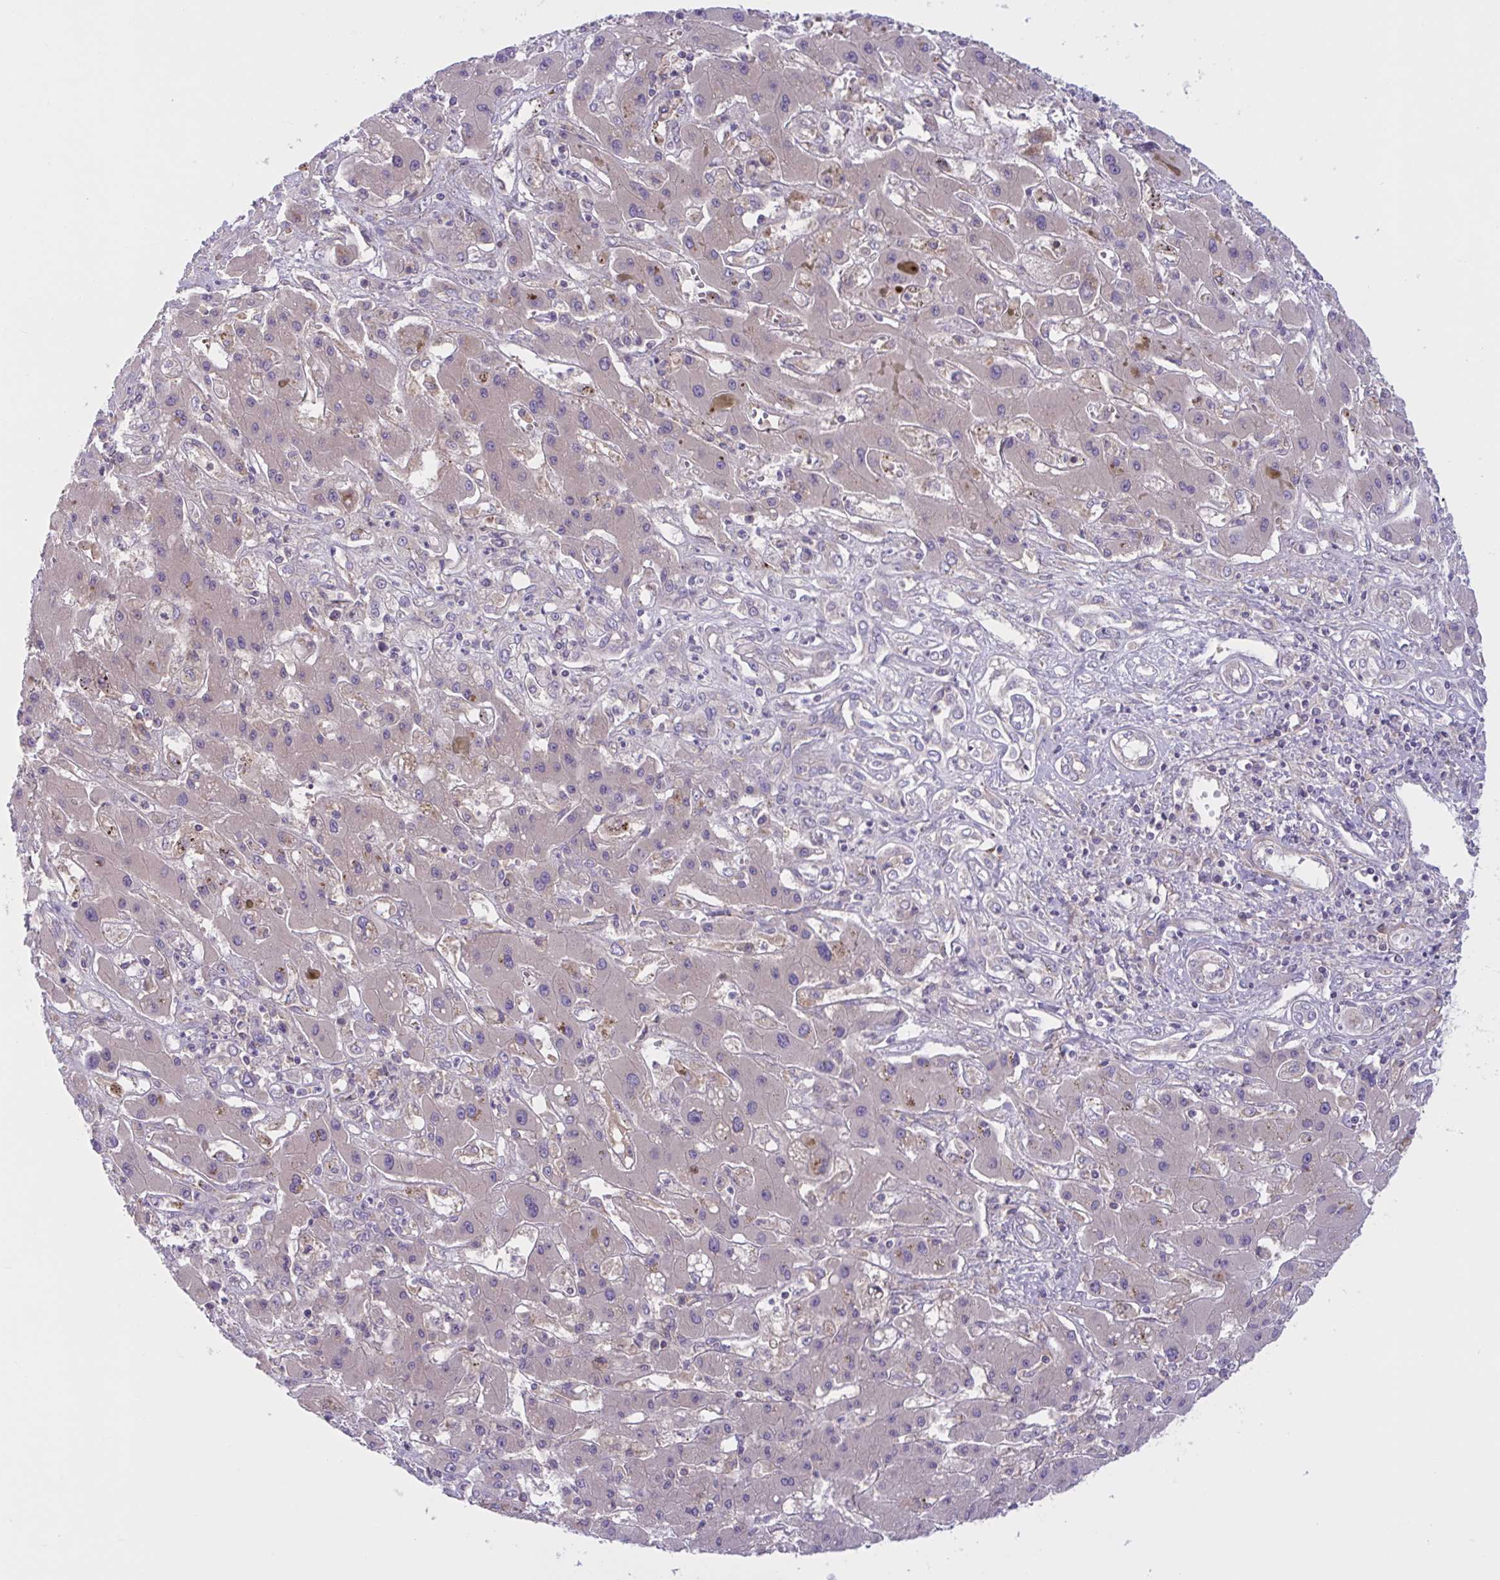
{"staining": {"intensity": "negative", "quantity": "none", "location": "none"}, "tissue": "liver cancer", "cell_type": "Tumor cells", "image_type": "cancer", "snomed": [{"axis": "morphology", "description": "Cholangiocarcinoma"}, {"axis": "topography", "description": "Liver"}], "caption": "Human liver cancer stained for a protein using immunohistochemistry demonstrates no positivity in tumor cells.", "gene": "WNT9B", "patient": {"sex": "male", "age": 67}}